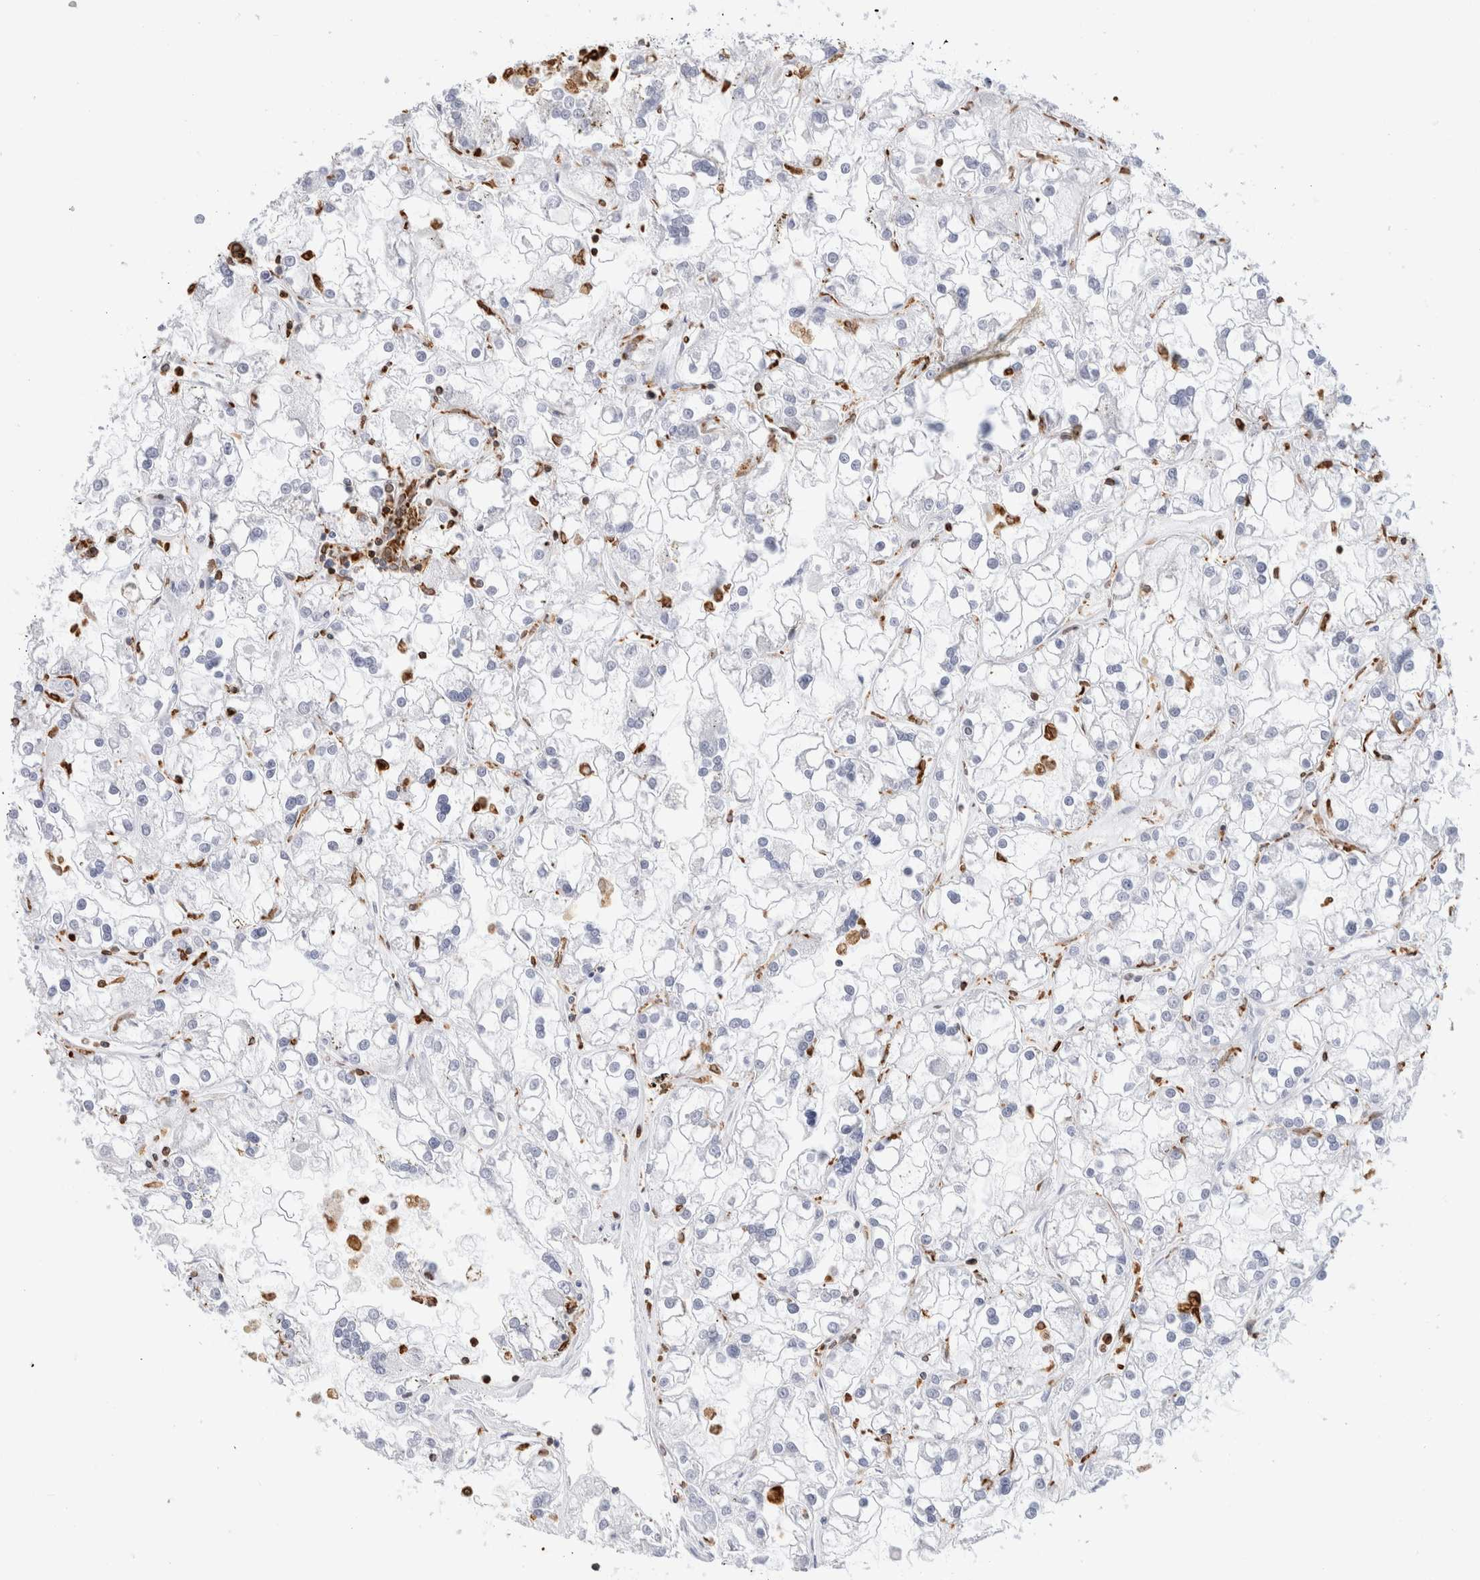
{"staining": {"intensity": "negative", "quantity": "none", "location": "none"}, "tissue": "renal cancer", "cell_type": "Tumor cells", "image_type": "cancer", "snomed": [{"axis": "morphology", "description": "Adenocarcinoma, NOS"}, {"axis": "topography", "description": "Kidney"}], "caption": "IHC image of neoplastic tissue: human adenocarcinoma (renal) stained with DAB (3,3'-diaminobenzidine) displays no significant protein expression in tumor cells.", "gene": "ALOX5AP", "patient": {"sex": "female", "age": 52}}